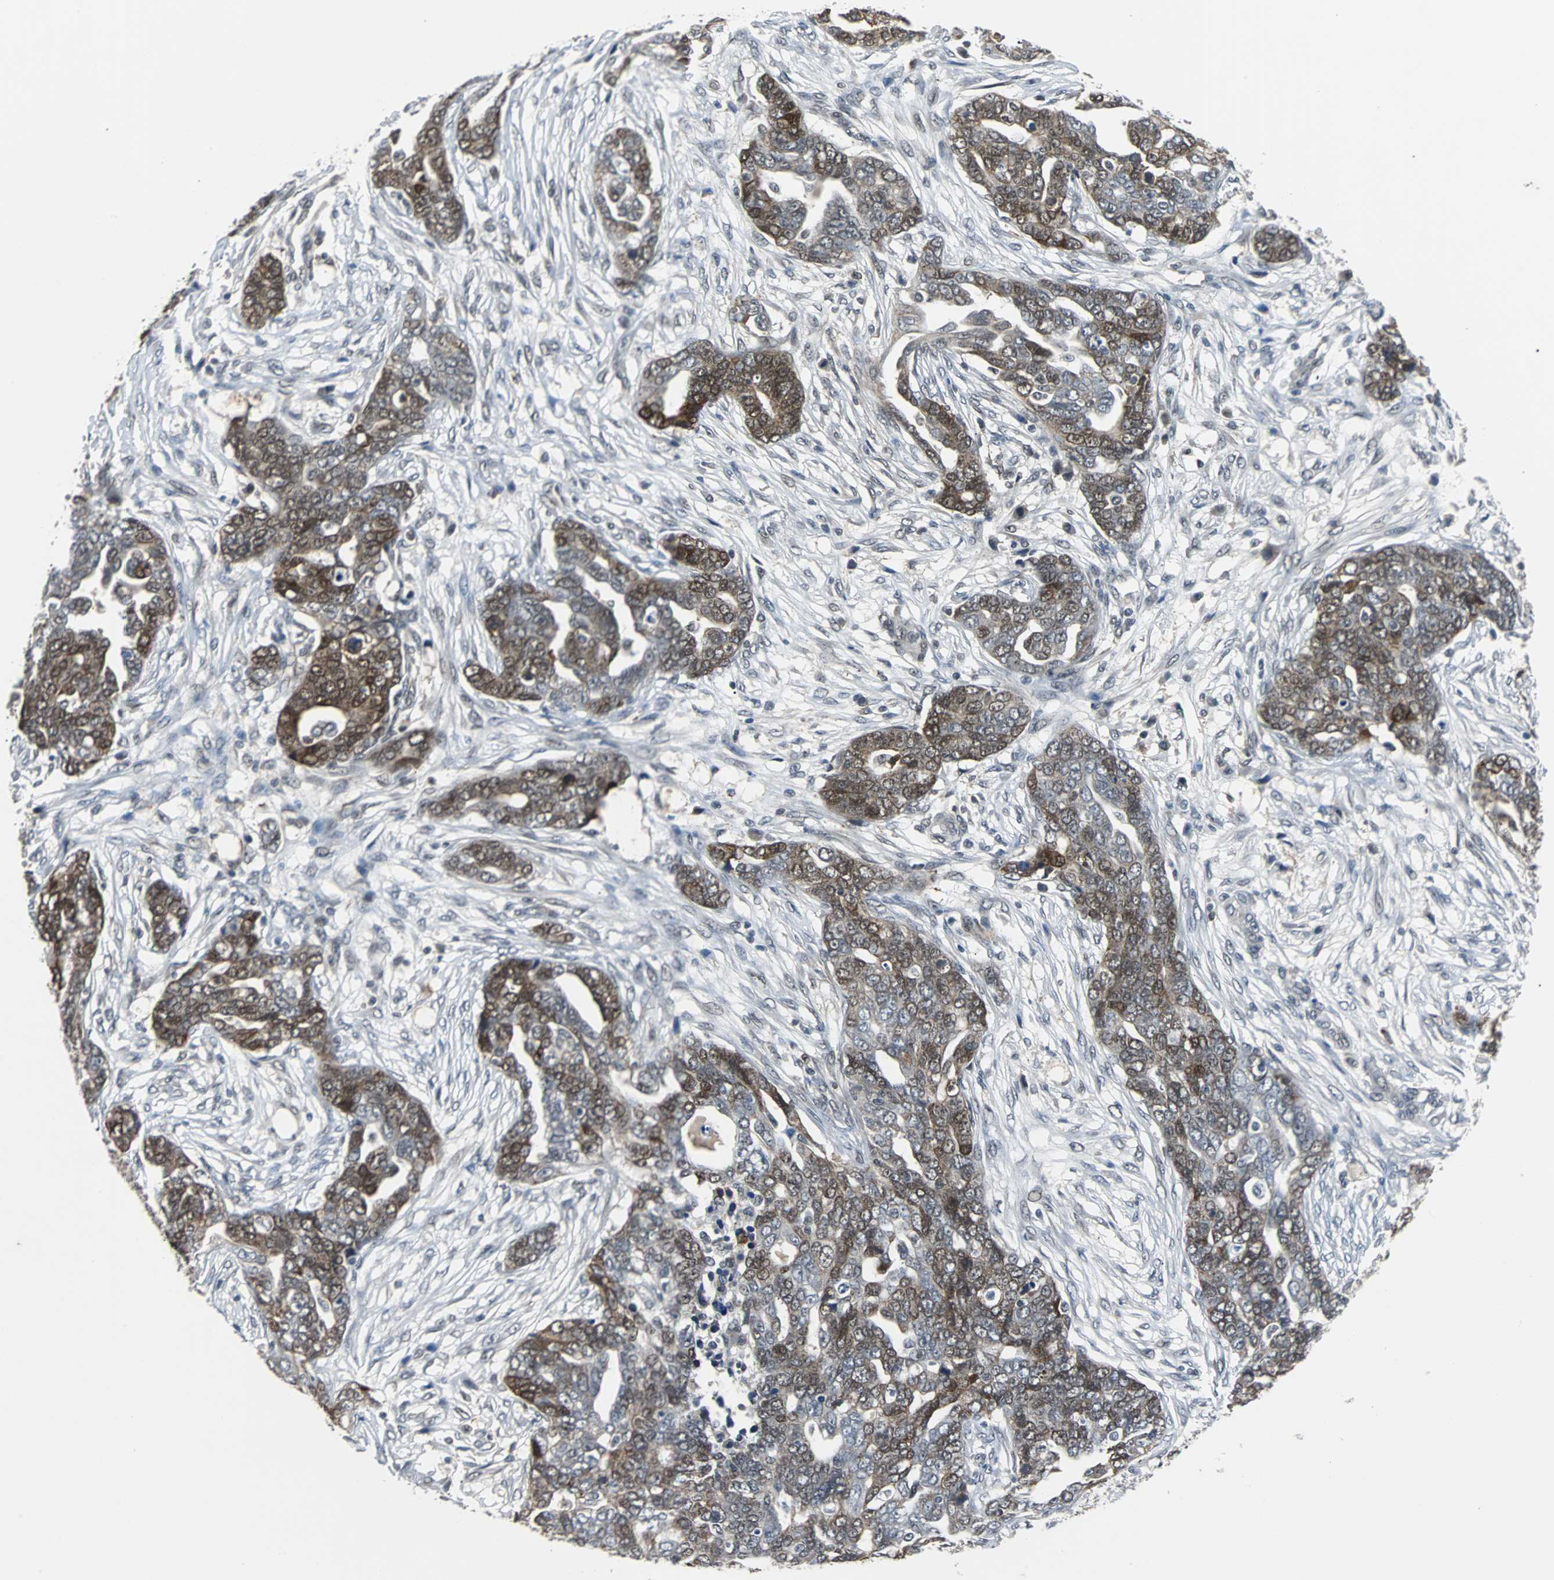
{"staining": {"intensity": "moderate", "quantity": ">75%", "location": "cytoplasmic/membranous,nuclear"}, "tissue": "ovarian cancer", "cell_type": "Tumor cells", "image_type": "cancer", "snomed": [{"axis": "morphology", "description": "Normal tissue, NOS"}, {"axis": "morphology", "description": "Cystadenocarcinoma, serous, NOS"}, {"axis": "topography", "description": "Fallopian tube"}, {"axis": "topography", "description": "Ovary"}], "caption": "Tumor cells show moderate cytoplasmic/membranous and nuclear staining in approximately >75% of cells in serous cystadenocarcinoma (ovarian).", "gene": "SIRT1", "patient": {"sex": "female", "age": 56}}